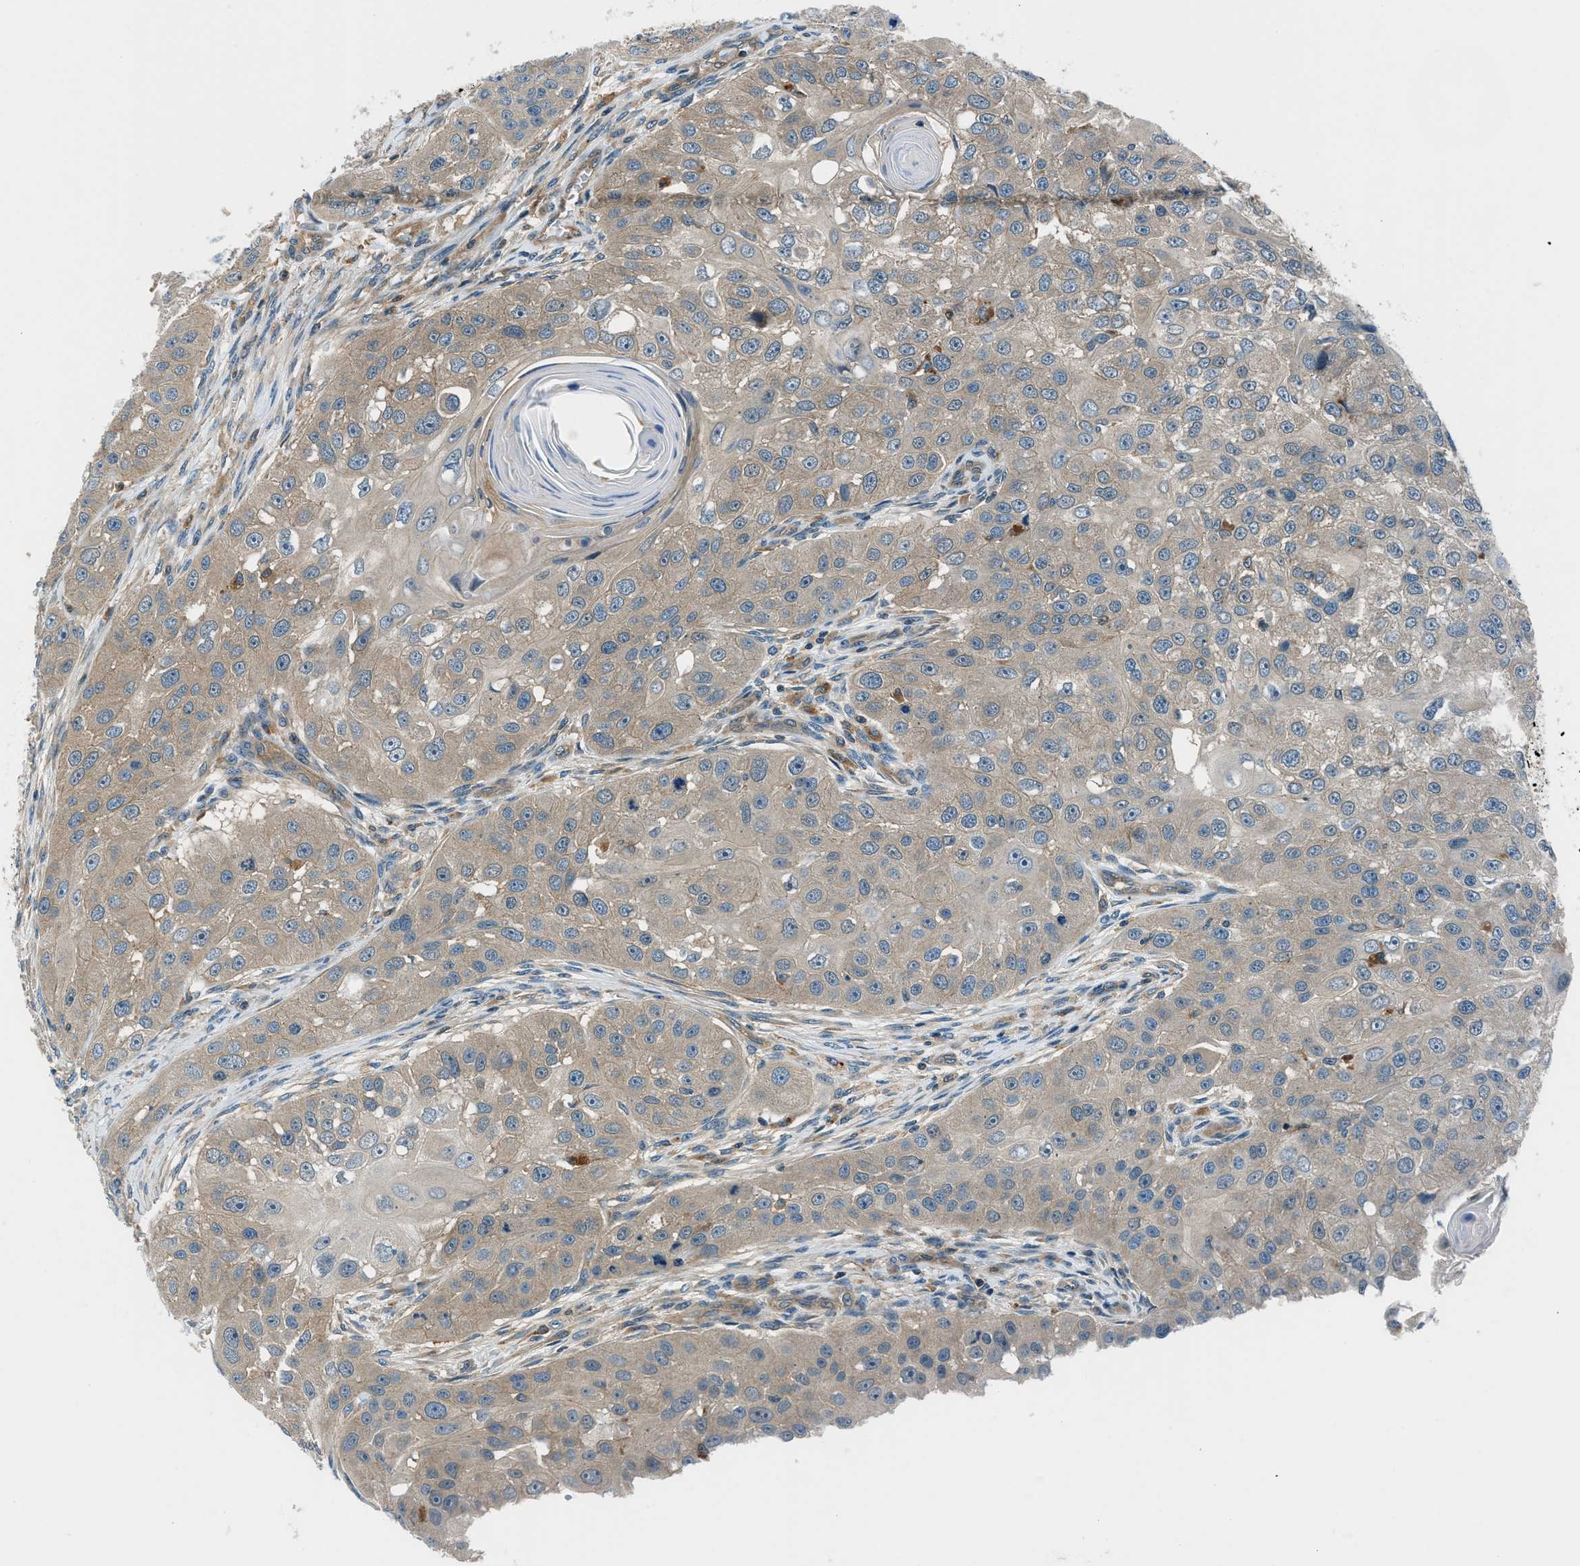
{"staining": {"intensity": "weak", "quantity": "25%-75%", "location": "cytoplasmic/membranous"}, "tissue": "head and neck cancer", "cell_type": "Tumor cells", "image_type": "cancer", "snomed": [{"axis": "morphology", "description": "Normal tissue, NOS"}, {"axis": "morphology", "description": "Squamous cell carcinoma, NOS"}, {"axis": "topography", "description": "Skeletal muscle"}, {"axis": "topography", "description": "Head-Neck"}], "caption": "Protein staining of head and neck cancer tissue reveals weak cytoplasmic/membranous staining in approximately 25%-75% of tumor cells.", "gene": "SLC19A2", "patient": {"sex": "male", "age": 51}}